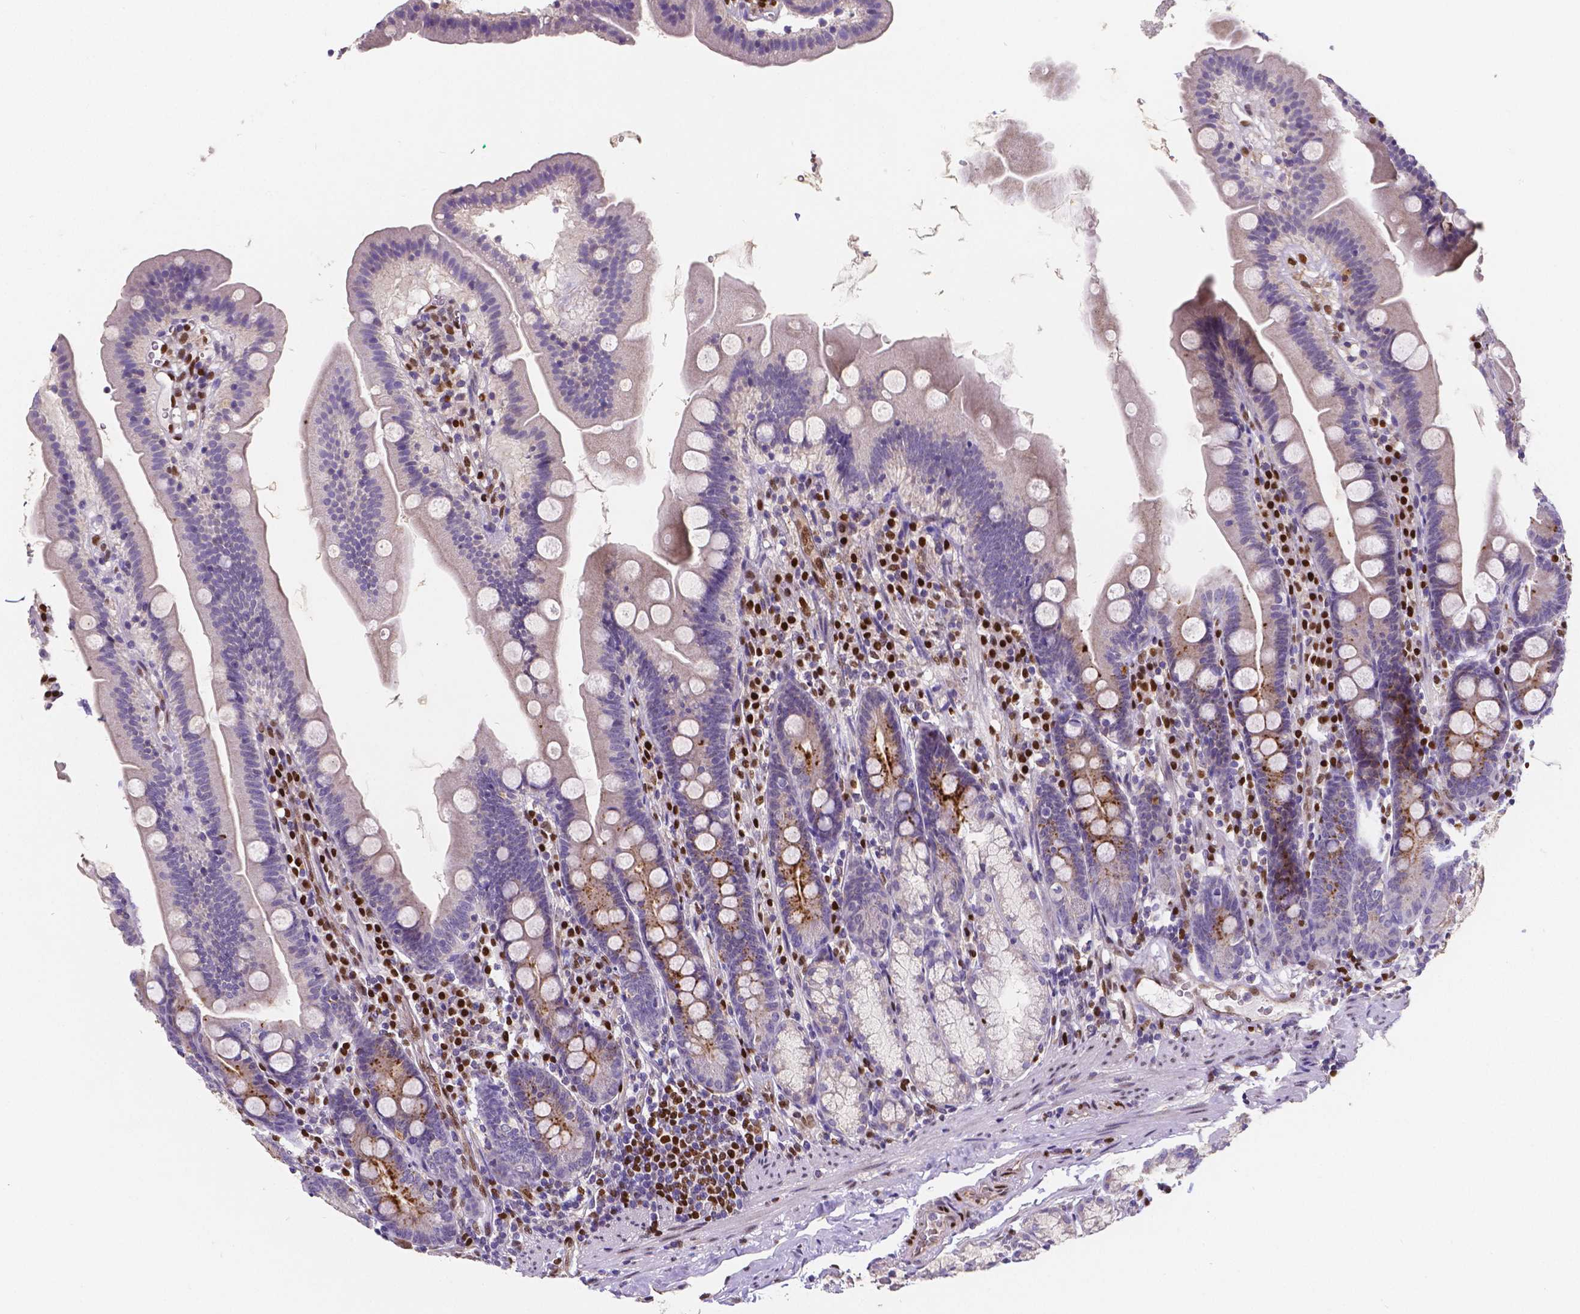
{"staining": {"intensity": "strong", "quantity": "<25%", "location": "cytoplasmic/membranous"}, "tissue": "duodenum", "cell_type": "Glandular cells", "image_type": "normal", "snomed": [{"axis": "morphology", "description": "Normal tissue, NOS"}, {"axis": "topography", "description": "Duodenum"}], "caption": "Immunohistochemical staining of normal duodenum exhibits medium levels of strong cytoplasmic/membranous staining in approximately <25% of glandular cells.", "gene": "MEF2C", "patient": {"sex": "female", "age": 67}}